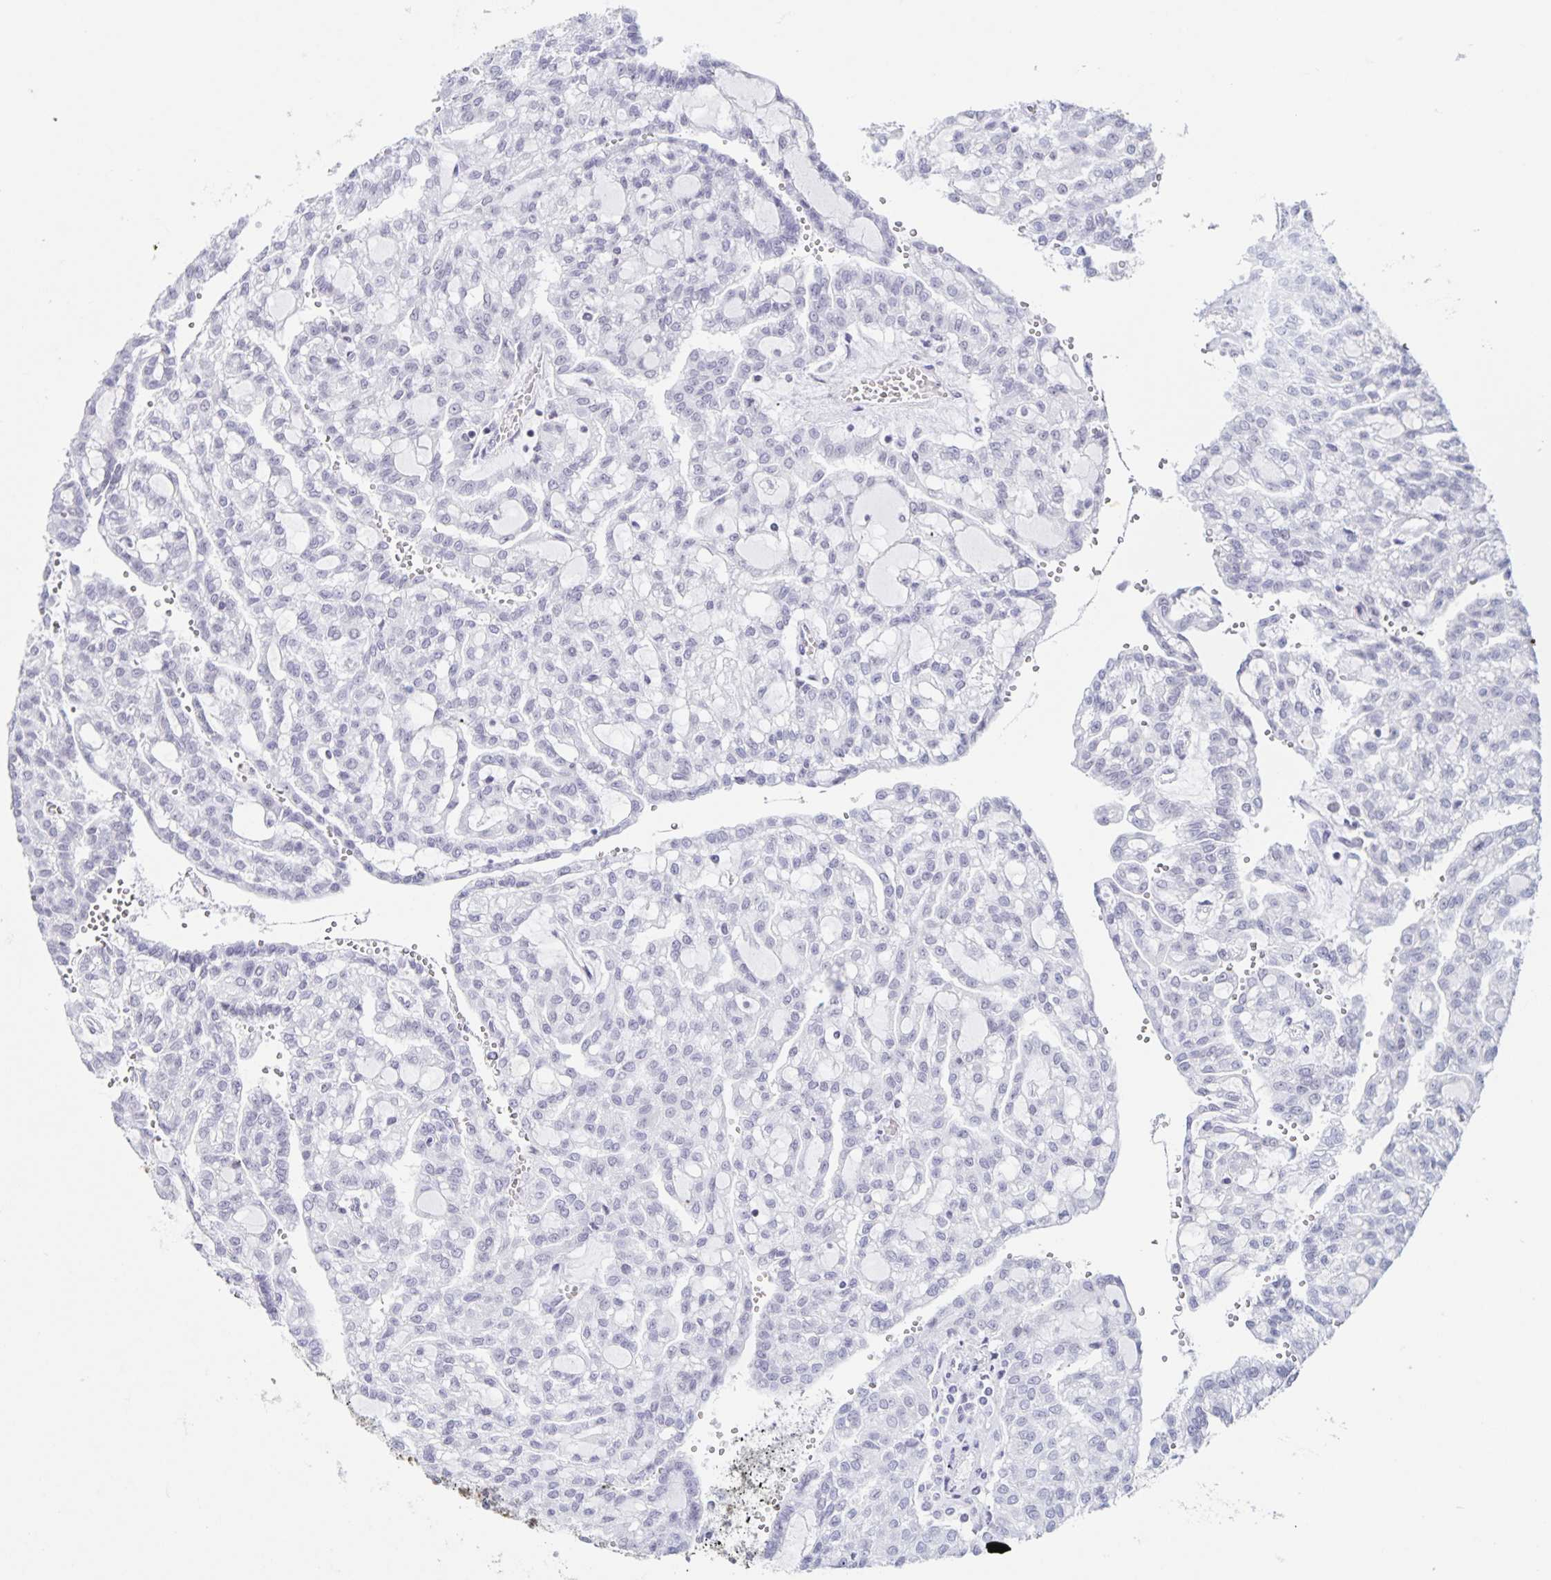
{"staining": {"intensity": "negative", "quantity": "none", "location": "none"}, "tissue": "renal cancer", "cell_type": "Tumor cells", "image_type": "cancer", "snomed": [{"axis": "morphology", "description": "Adenocarcinoma, NOS"}, {"axis": "topography", "description": "Kidney"}], "caption": "Immunohistochemistry image of human renal cancer stained for a protein (brown), which demonstrates no staining in tumor cells.", "gene": "LCE6A", "patient": {"sex": "male", "age": 63}}